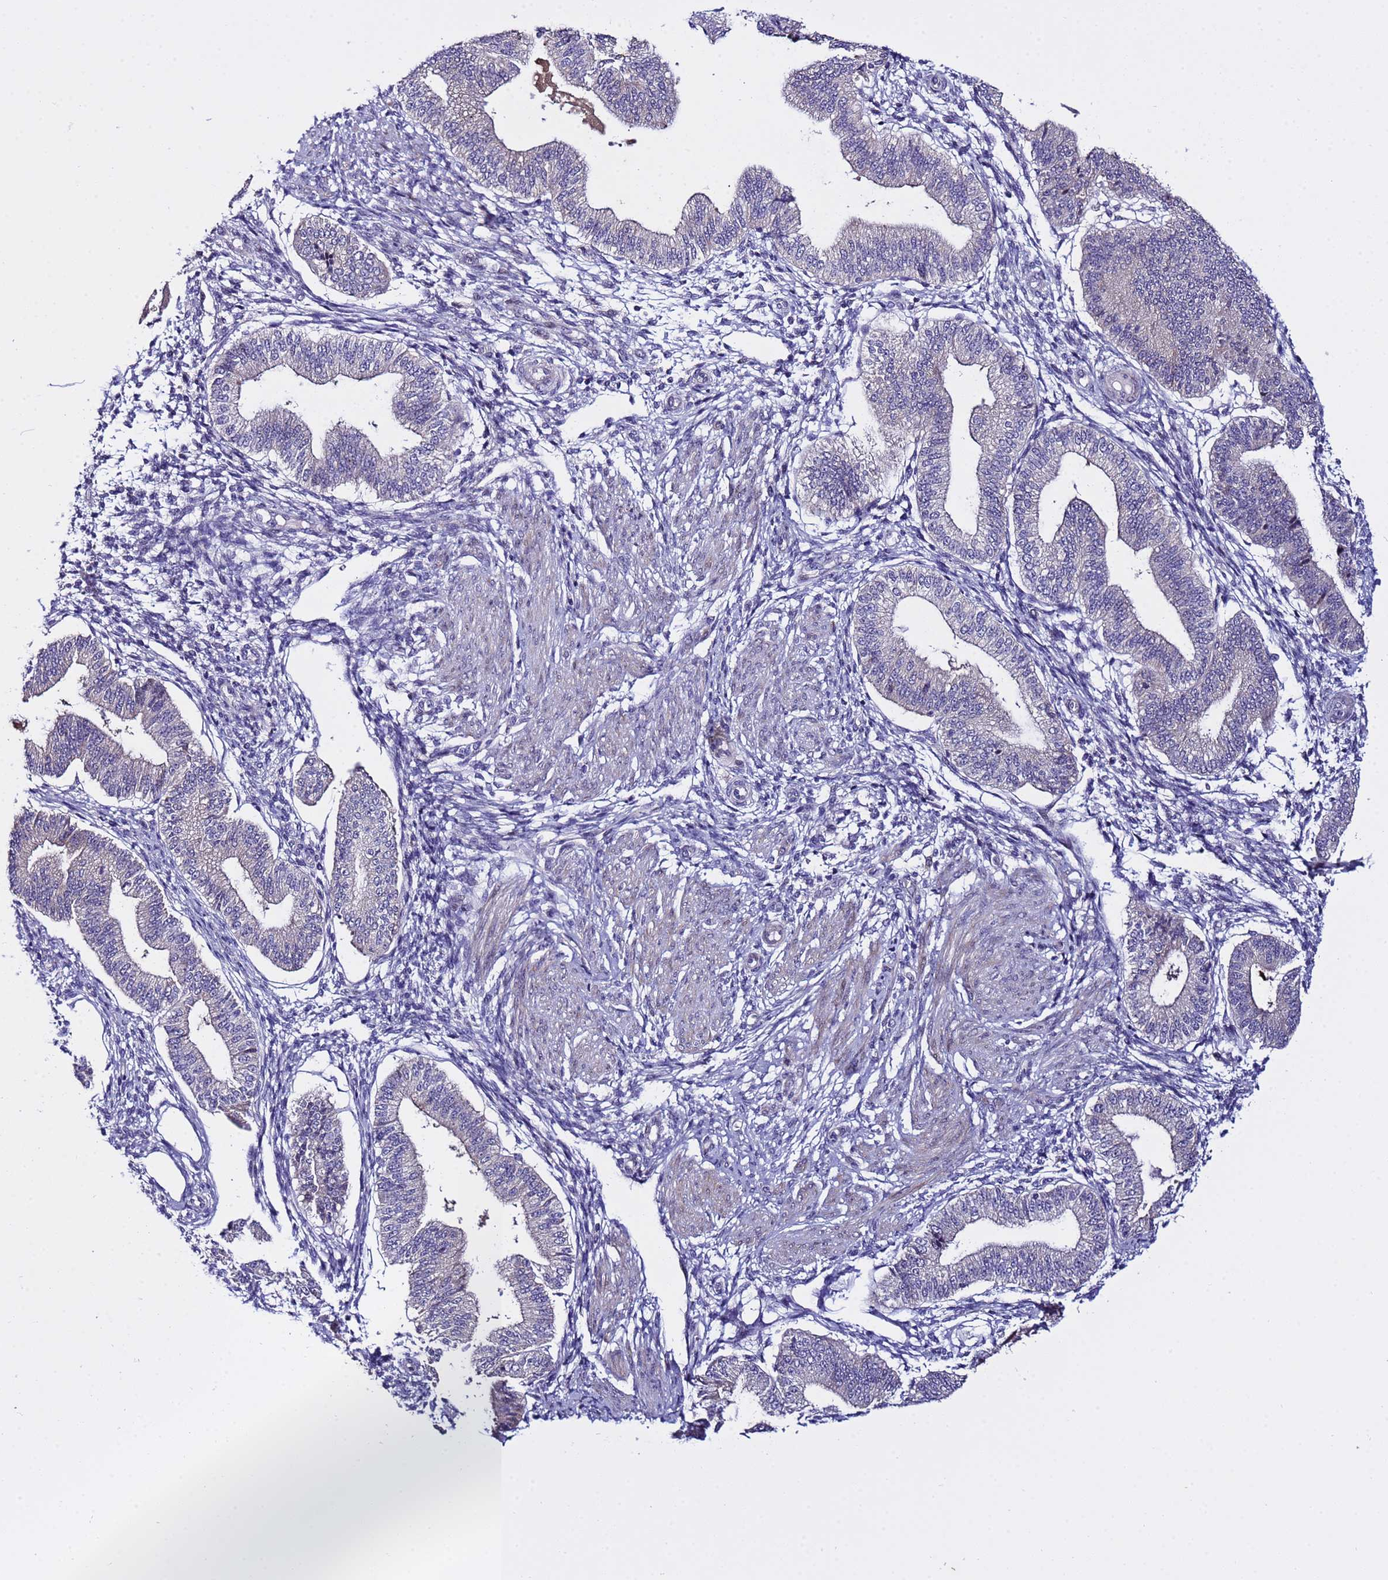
{"staining": {"intensity": "negative", "quantity": "none", "location": "none"}, "tissue": "endometrium", "cell_type": "Cells in endometrial stroma", "image_type": "normal", "snomed": [{"axis": "morphology", "description": "Normal tissue, NOS"}, {"axis": "topography", "description": "Endometrium"}], "caption": "Normal endometrium was stained to show a protein in brown. There is no significant positivity in cells in endometrial stroma. The staining is performed using DAB brown chromogen with nuclei counter-stained in using hematoxylin.", "gene": "IGSF11", "patient": {"sex": "female", "age": 39}}